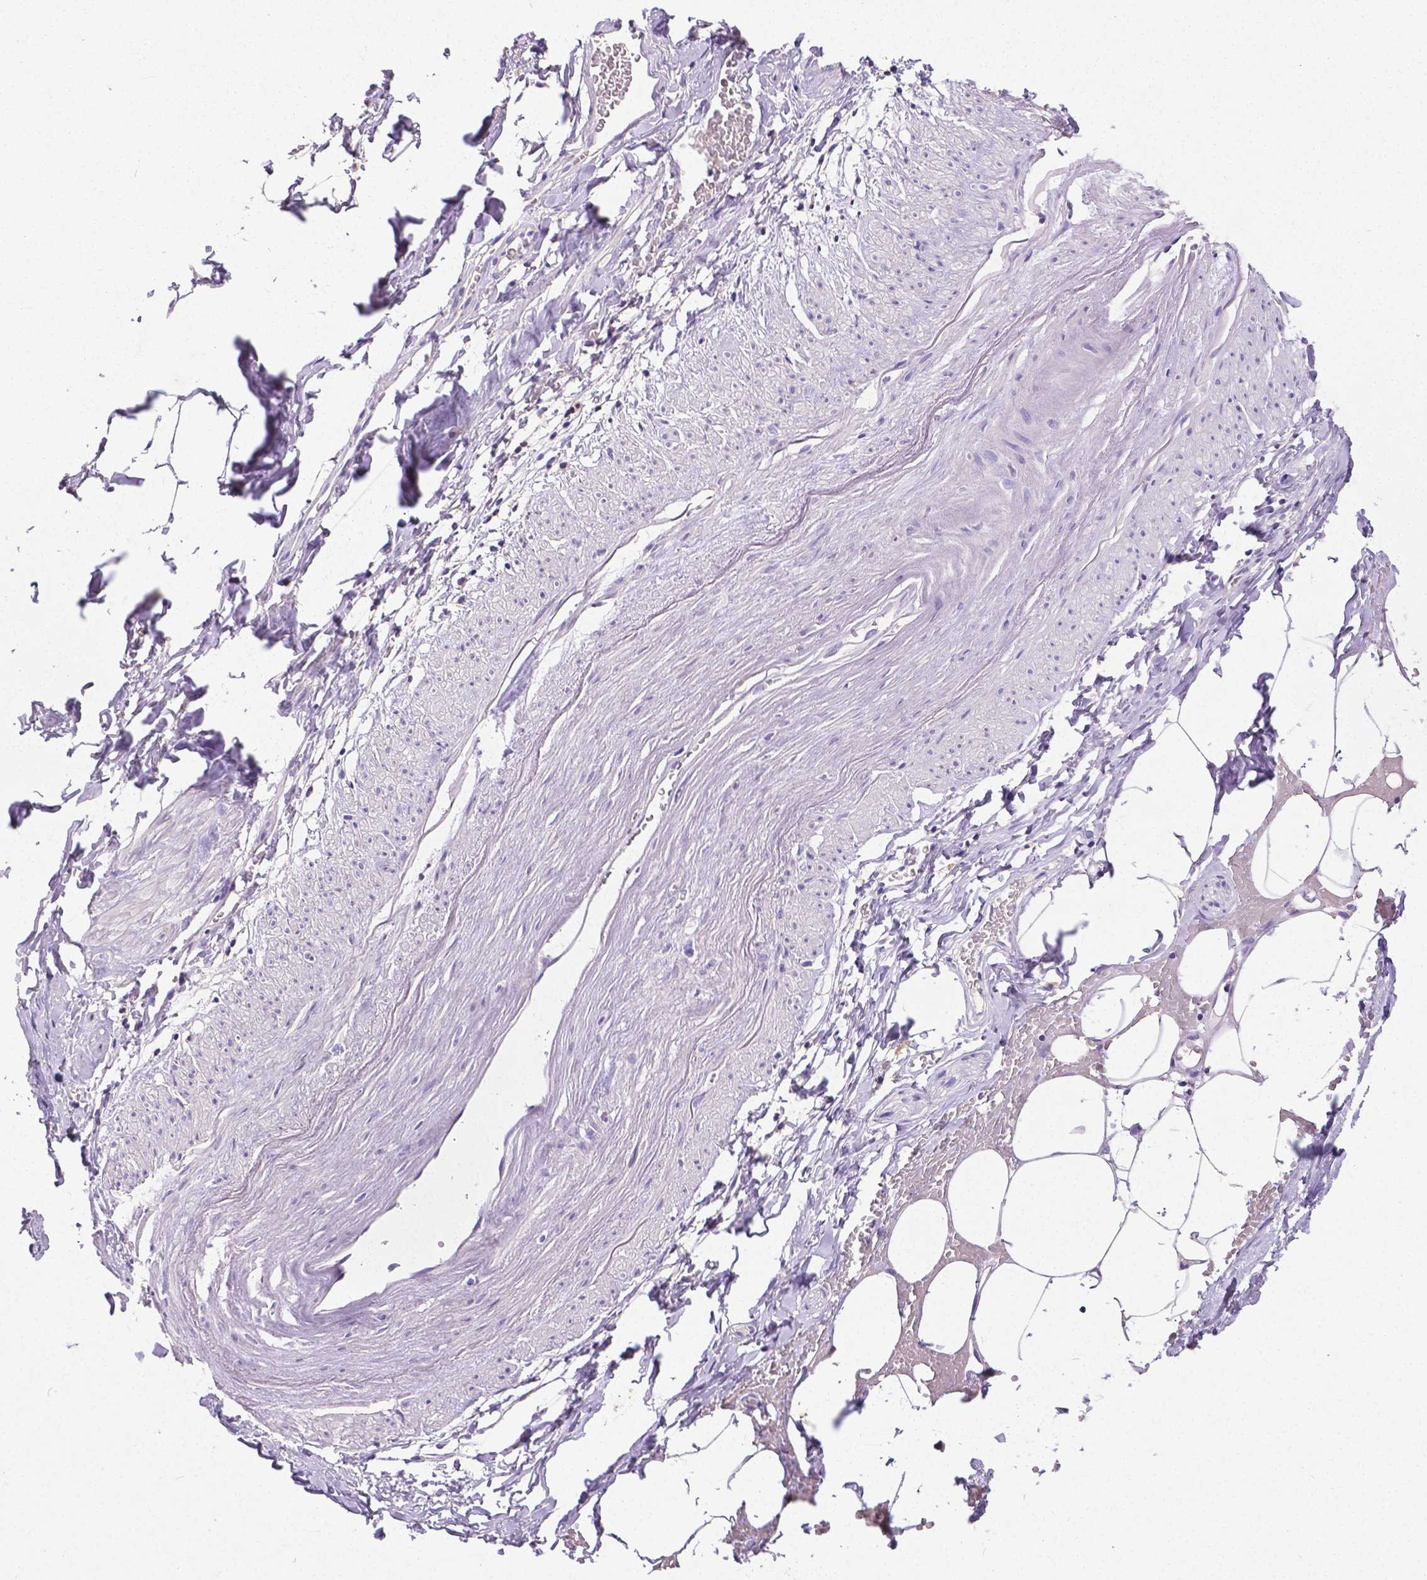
{"staining": {"intensity": "negative", "quantity": "none", "location": "none"}, "tissue": "adipose tissue", "cell_type": "Adipocytes", "image_type": "normal", "snomed": [{"axis": "morphology", "description": "Normal tissue, NOS"}, {"axis": "topography", "description": "Prostate"}, {"axis": "topography", "description": "Peripheral nerve tissue"}], "caption": "IHC photomicrograph of normal adipose tissue: adipose tissue stained with DAB (3,3'-diaminobenzidine) exhibits no significant protein positivity in adipocytes.", "gene": "CD4", "patient": {"sex": "male", "age": 55}}